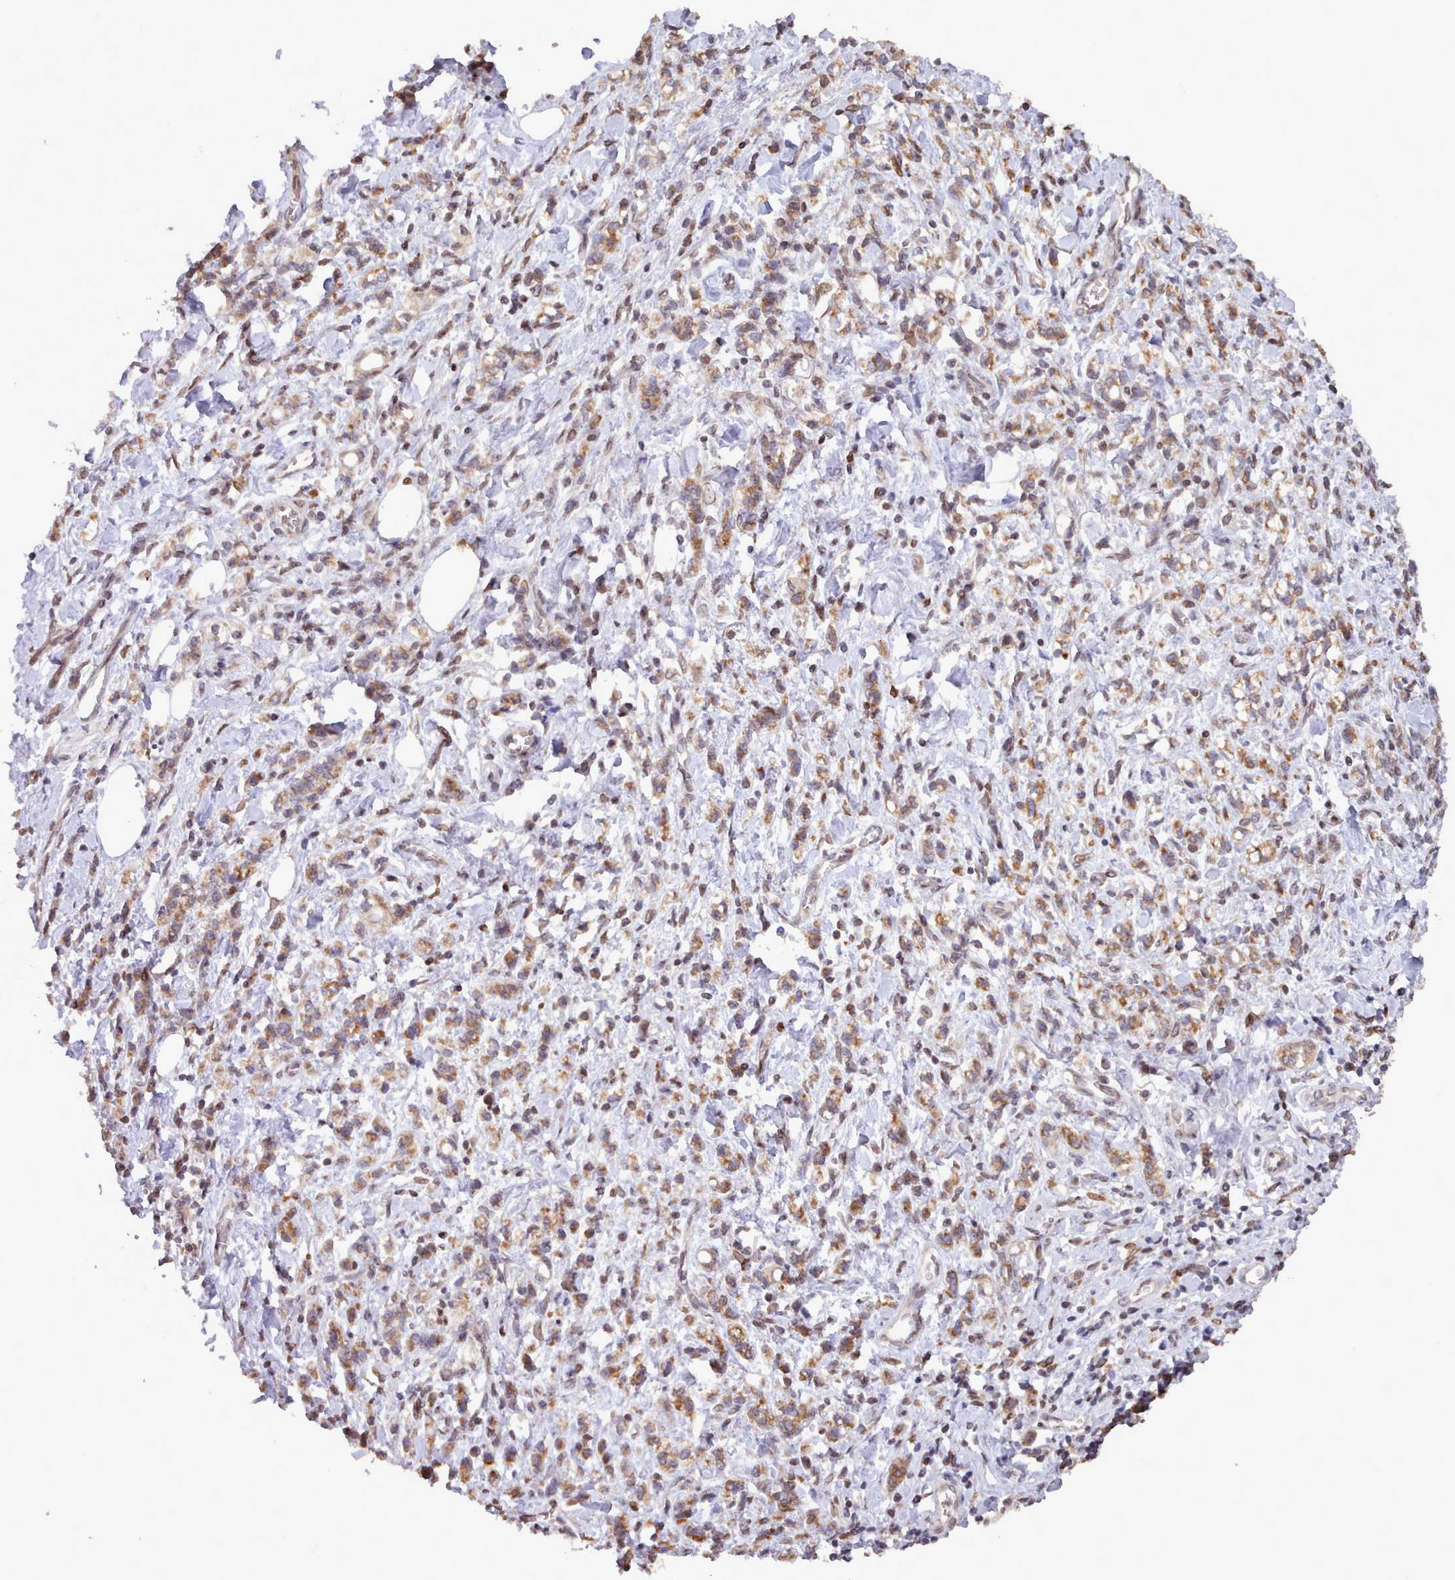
{"staining": {"intensity": "moderate", "quantity": ">75%", "location": "cytoplasmic/membranous"}, "tissue": "stomach cancer", "cell_type": "Tumor cells", "image_type": "cancer", "snomed": [{"axis": "morphology", "description": "Adenocarcinoma, NOS"}, {"axis": "topography", "description": "Stomach"}], "caption": "Stomach cancer stained with IHC displays moderate cytoplasmic/membranous positivity in about >75% of tumor cells.", "gene": "TOR1AIP1", "patient": {"sex": "male", "age": 77}}